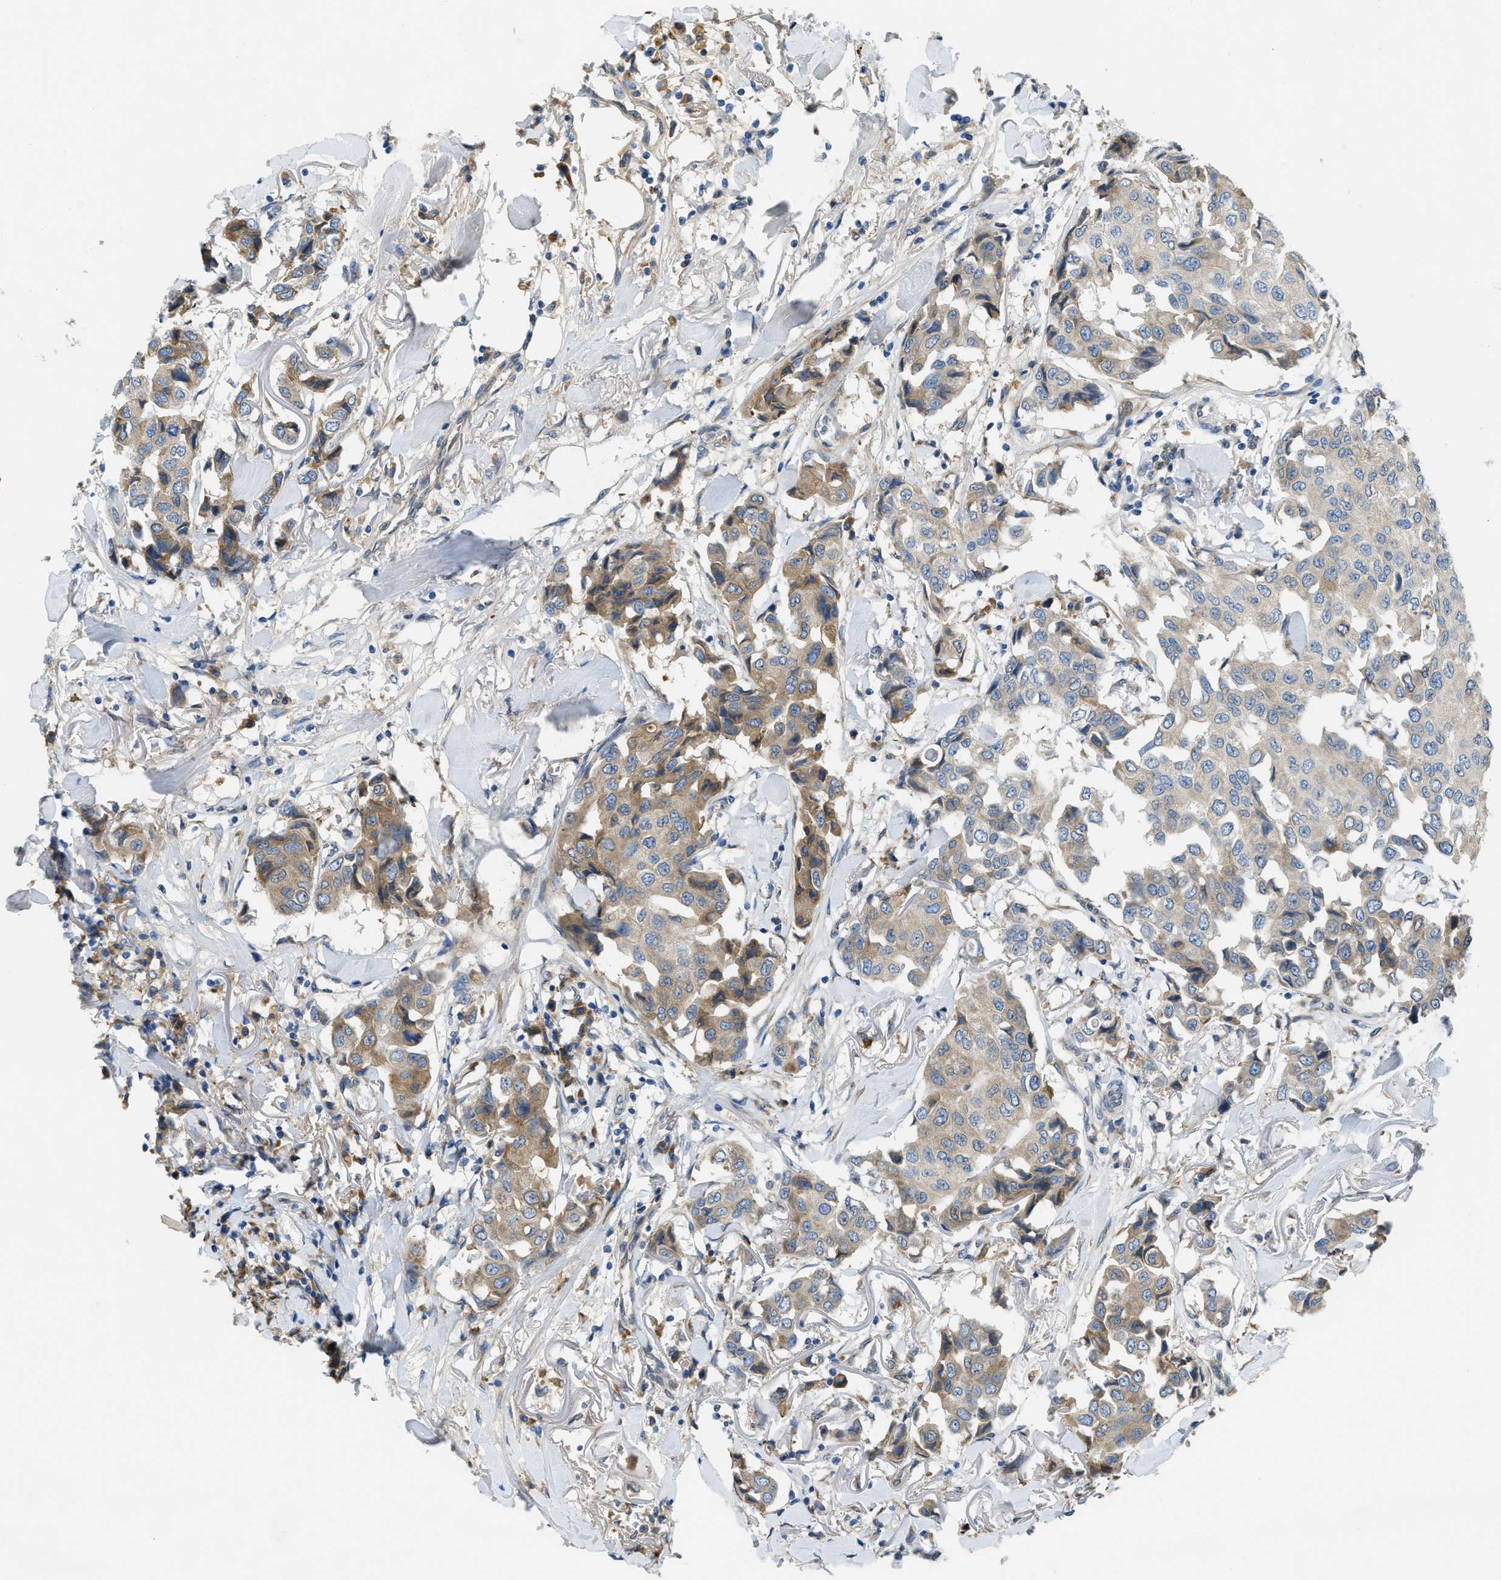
{"staining": {"intensity": "moderate", "quantity": "25%-75%", "location": "cytoplasmic/membranous"}, "tissue": "breast cancer", "cell_type": "Tumor cells", "image_type": "cancer", "snomed": [{"axis": "morphology", "description": "Duct carcinoma"}, {"axis": "topography", "description": "Breast"}], "caption": "Intraductal carcinoma (breast) stained with IHC reveals moderate cytoplasmic/membranous expression in about 25%-75% of tumor cells.", "gene": "MPDU1", "patient": {"sex": "female", "age": 80}}